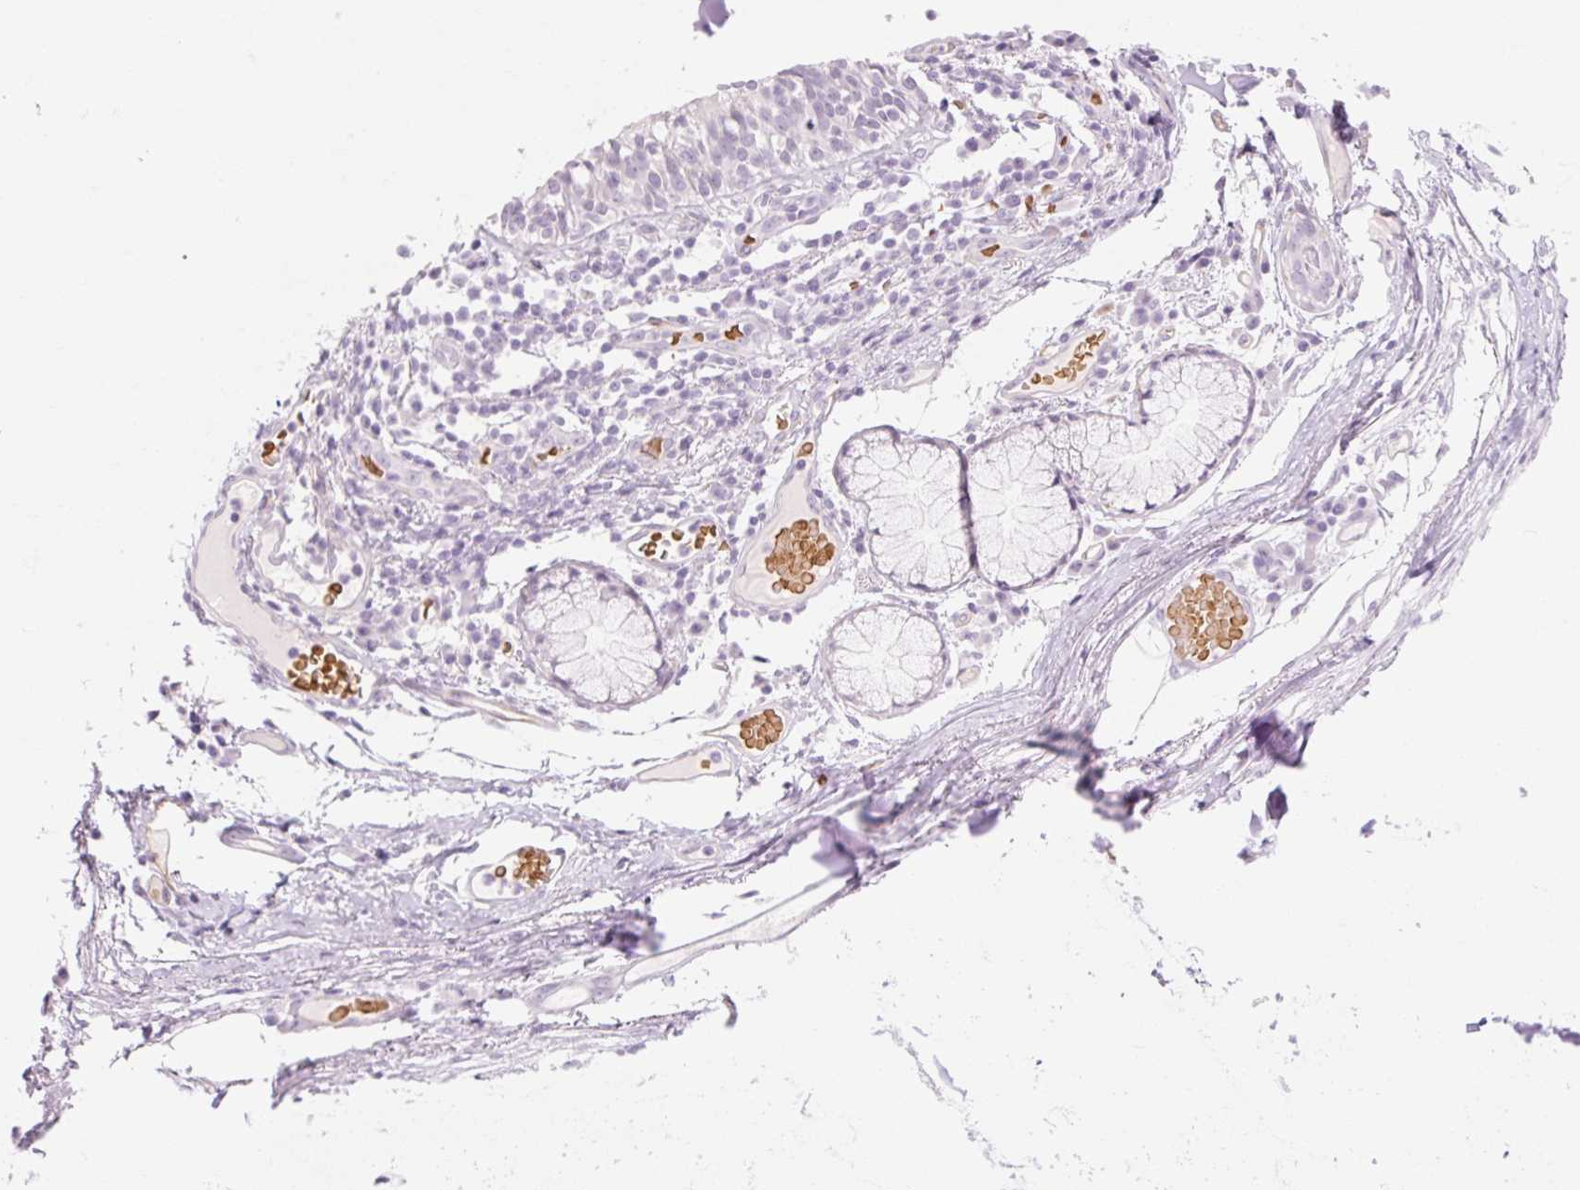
{"staining": {"intensity": "negative", "quantity": "none", "location": "none"}, "tissue": "soft tissue", "cell_type": "Chondrocytes", "image_type": "normal", "snomed": [{"axis": "morphology", "description": "Normal tissue, NOS"}, {"axis": "topography", "description": "Cartilage tissue"}, {"axis": "topography", "description": "Bronchus"}], "caption": "Protein analysis of normal soft tissue demonstrates no significant positivity in chondrocytes.", "gene": "TAF1L", "patient": {"sex": "male", "age": 56}}